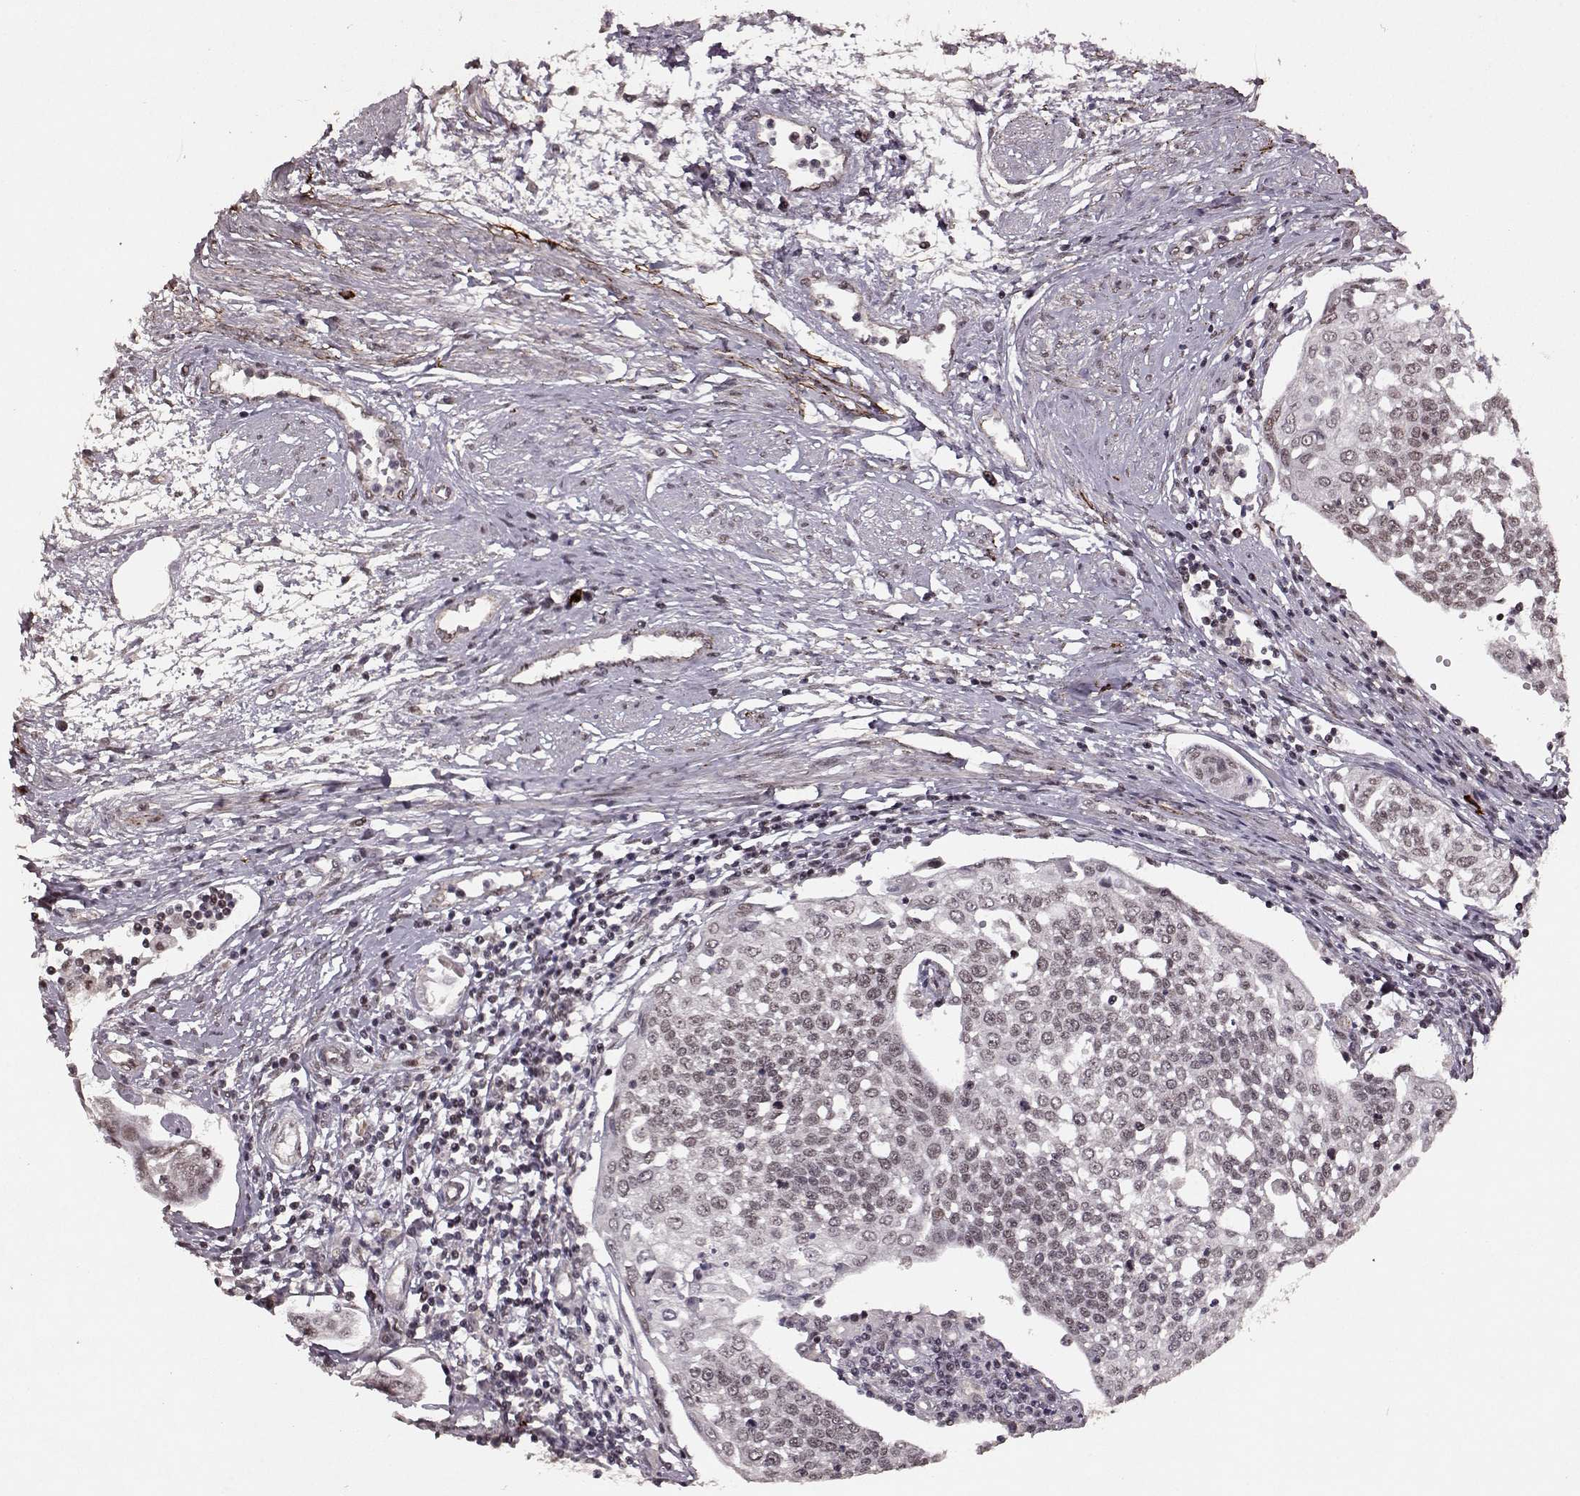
{"staining": {"intensity": "weak", "quantity": "<25%", "location": "nuclear"}, "tissue": "cervical cancer", "cell_type": "Tumor cells", "image_type": "cancer", "snomed": [{"axis": "morphology", "description": "Squamous cell carcinoma, NOS"}, {"axis": "topography", "description": "Cervix"}], "caption": "Immunohistochemical staining of cervical cancer (squamous cell carcinoma) demonstrates no significant expression in tumor cells.", "gene": "RRAGD", "patient": {"sex": "female", "age": 34}}